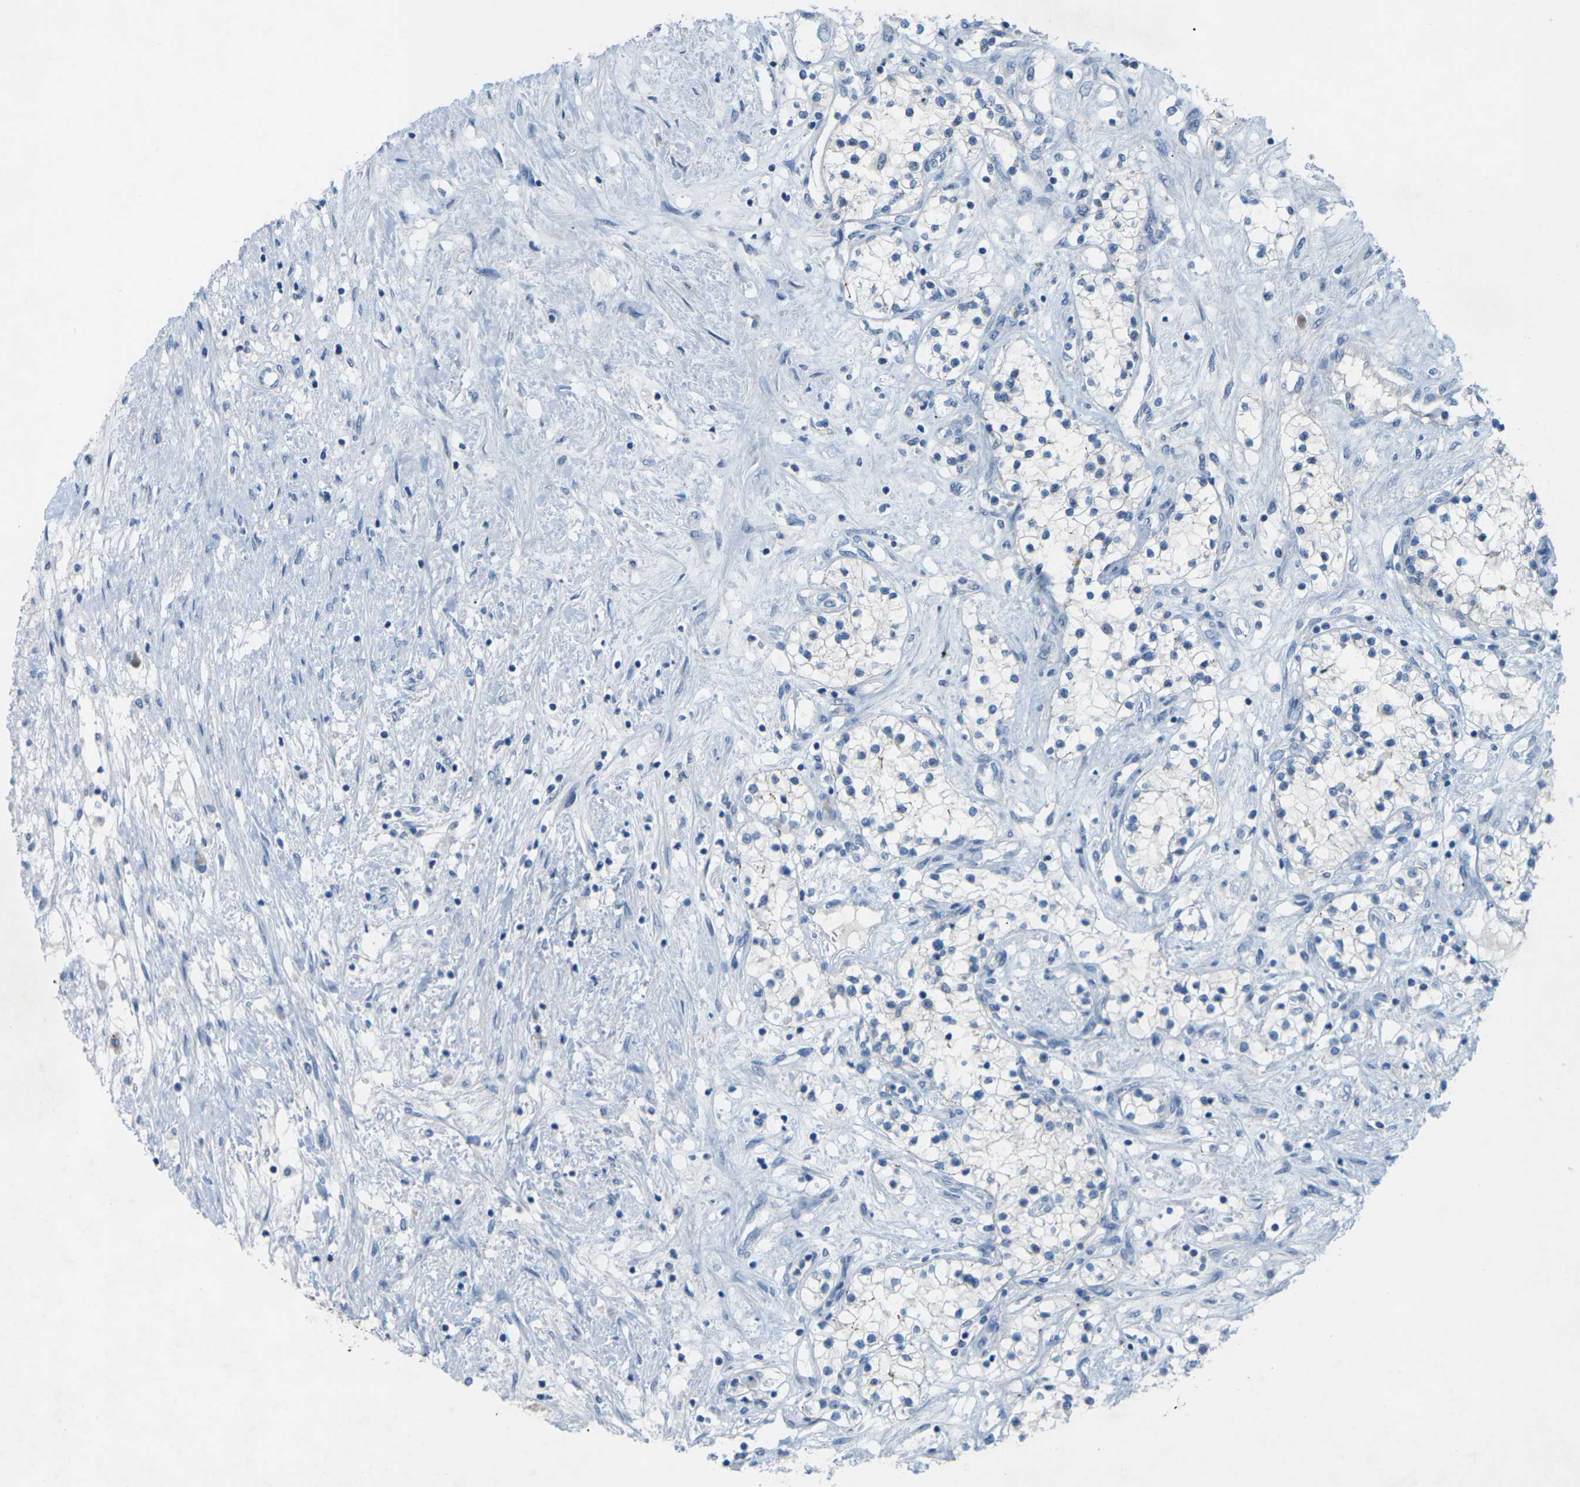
{"staining": {"intensity": "negative", "quantity": "none", "location": "none"}, "tissue": "renal cancer", "cell_type": "Tumor cells", "image_type": "cancer", "snomed": [{"axis": "morphology", "description": "Adenocarcinoma, NOS"}, {"axis": "topography", "description": "Kidney"}], "caption": "IHC histopathology image of neoplastic tissue: human renal adenocarcinoma stained with DAB reveals no significant protein positivity in tumor cells.", "gene": "CLDN3", "patient": {"sex": "male", "age": 68}}